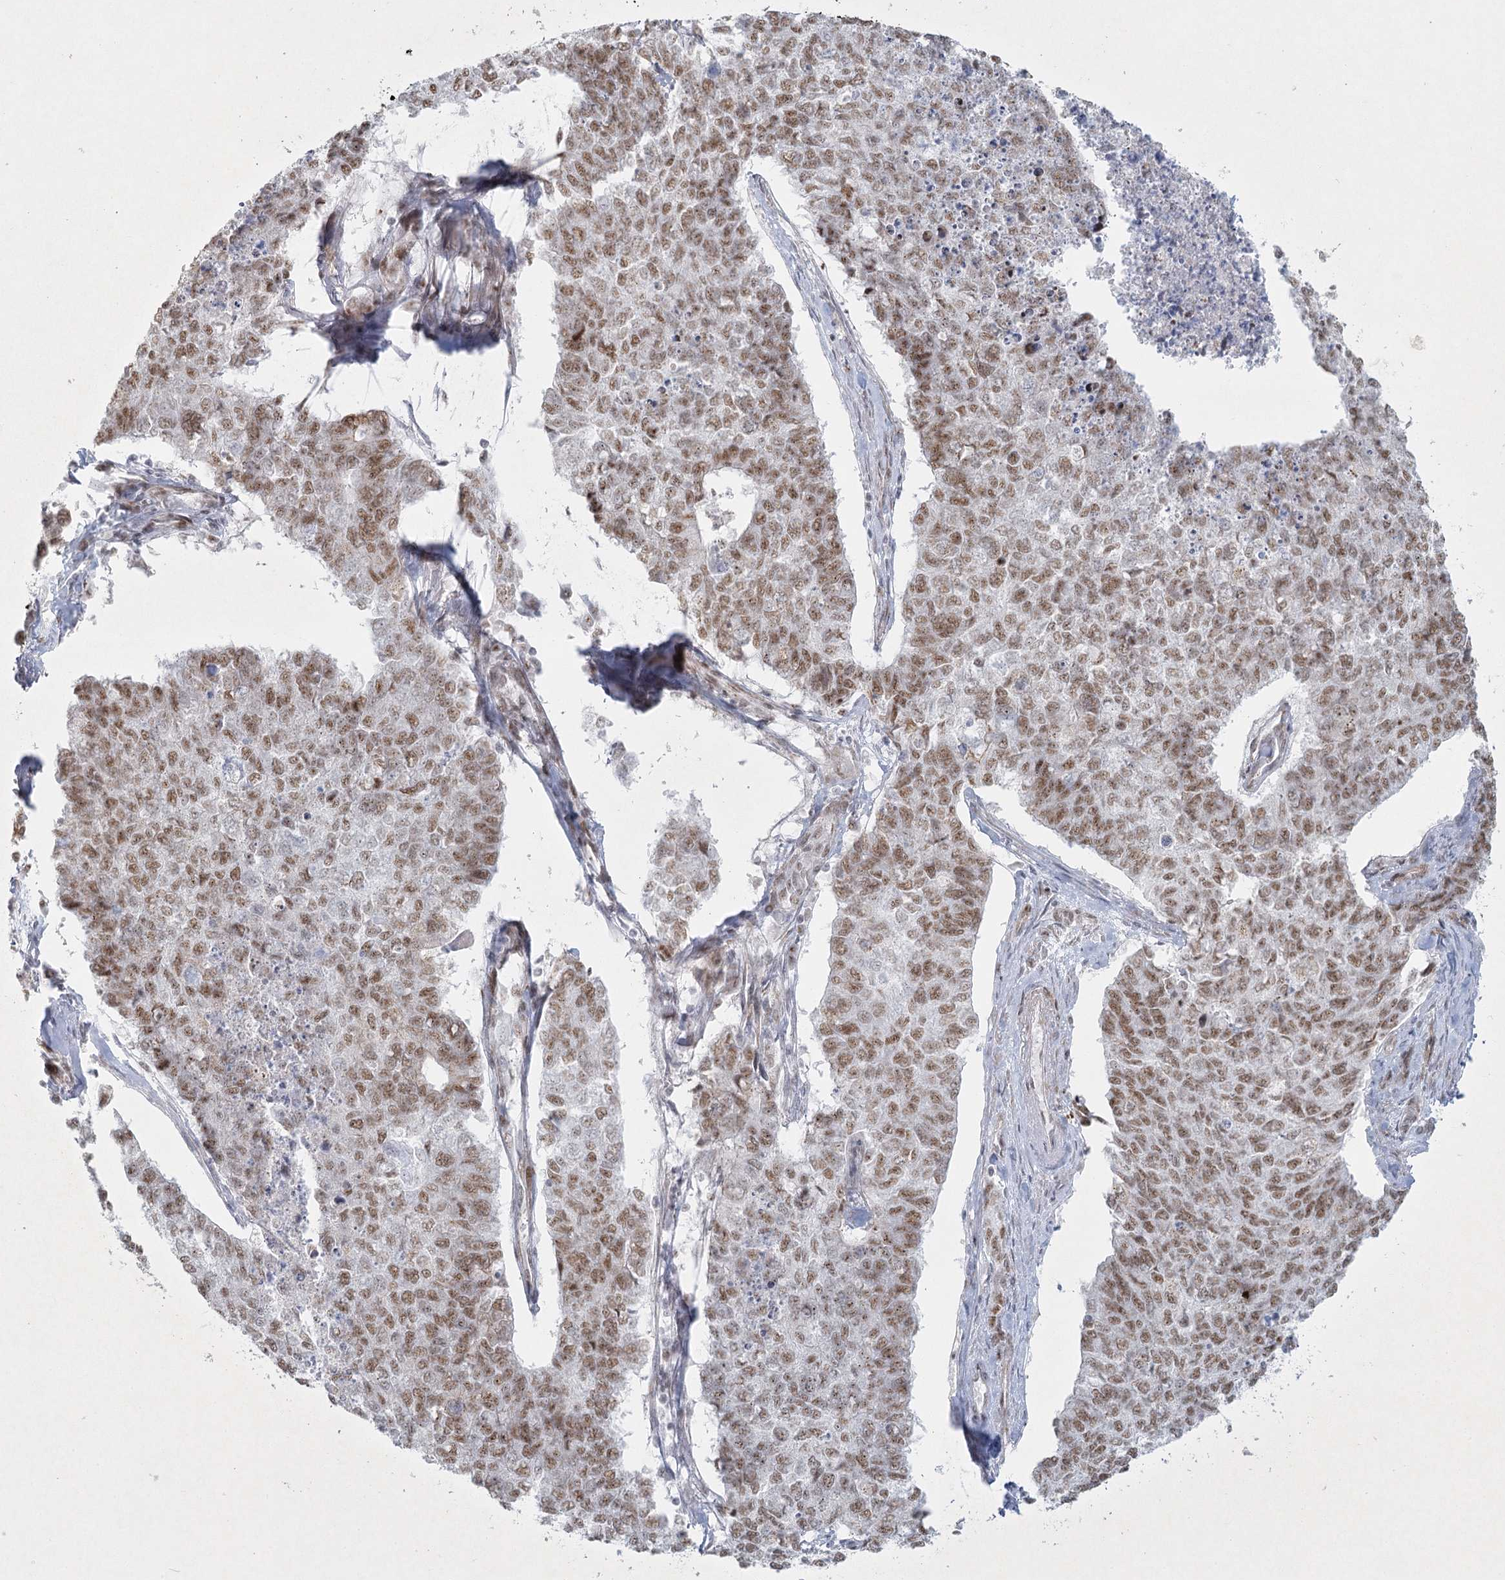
{"staining": {"intensity": "moderate", "quantity": ">75%", "location": "nuclear"}, "tissue": "cervical cancer", "cell_type": "Tumor cells", "image_type": "cancer", "snomed": [{"axis": "morphology", "description": "Squamous cell carcinoma, NOS"}, {"axis": "topography", "description": "Cervix"}], "caption": "DAB immunohistochemical staining of cervical cancer displays moderate nuclear protein expression in approximately >75% of tumor cells. (brown staining indicates protein expression, while blue staining denotes nuclei).", "gene": "U2SURP", "patient": {"sex": "female", "age": 63}}